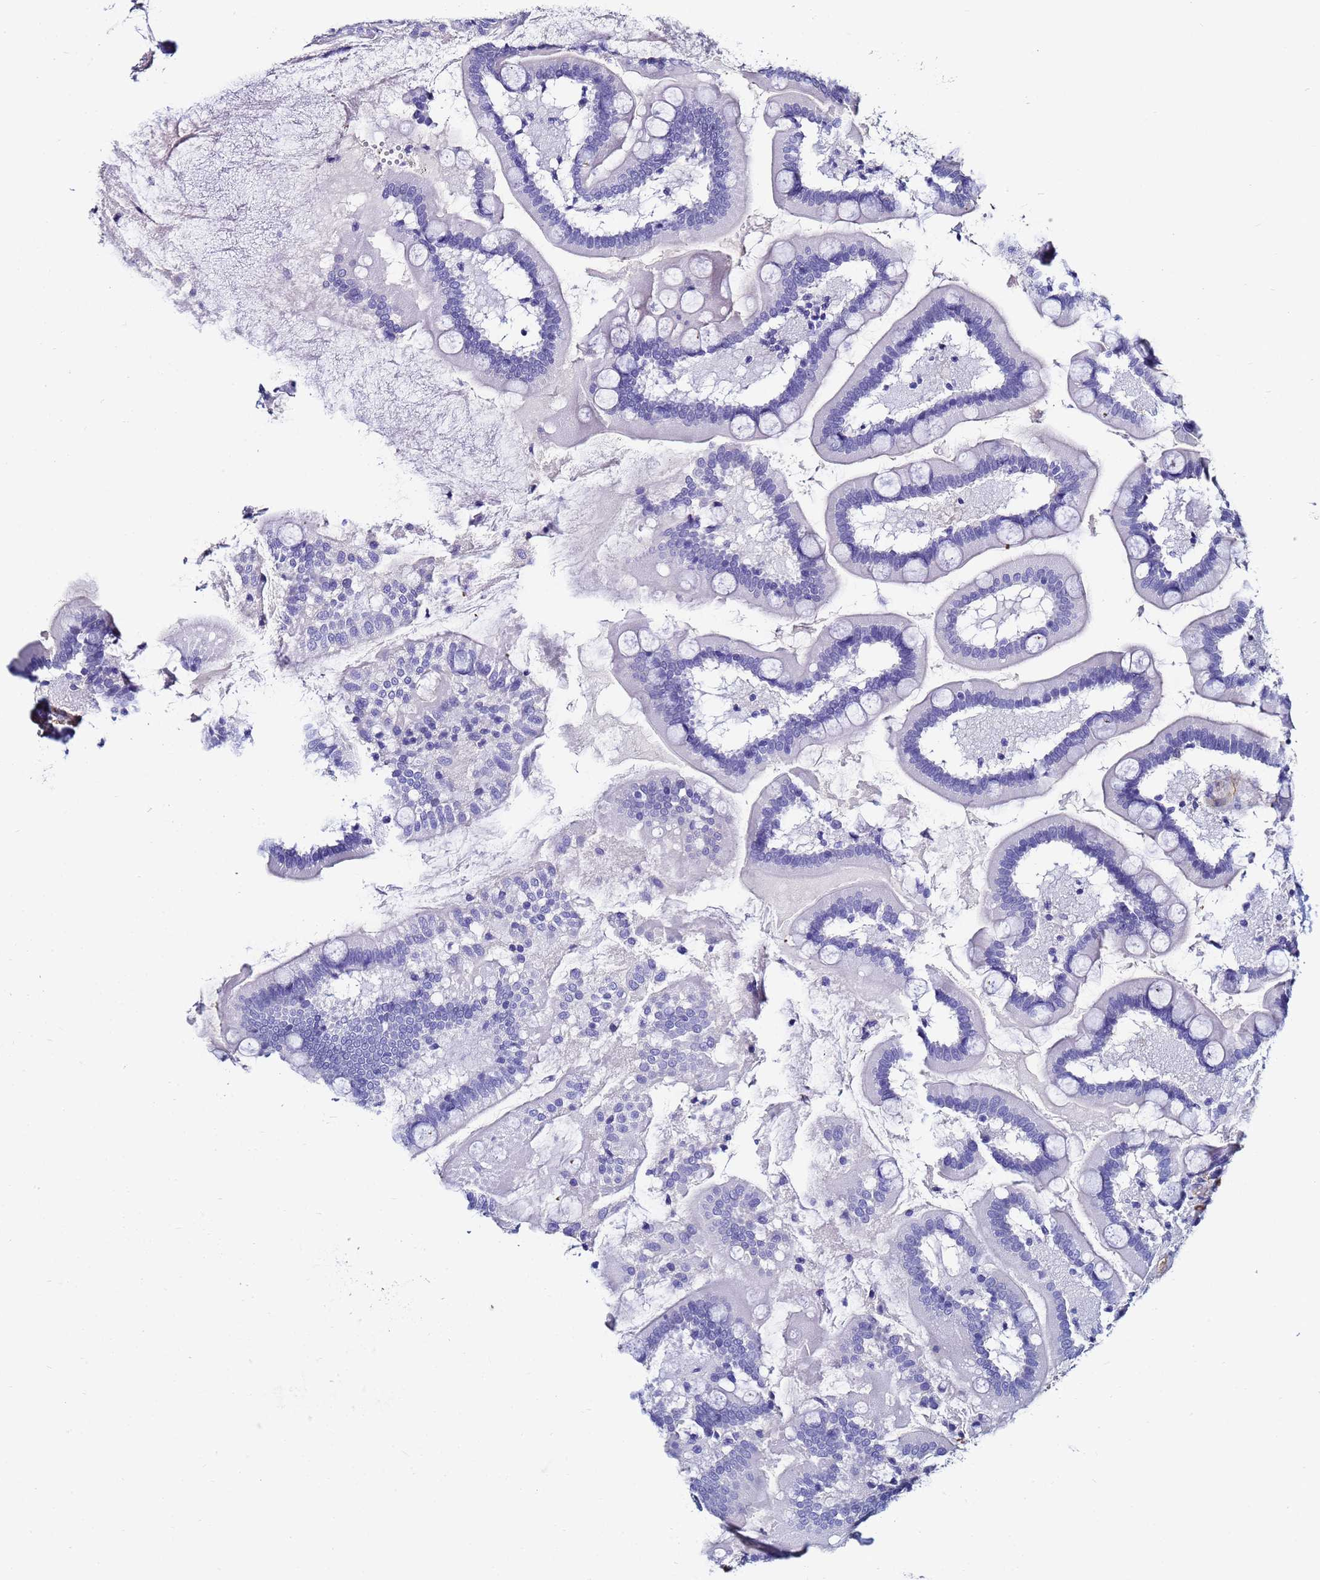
{"staining": {"intensity": "negative", "quantity": "none", "location": "none"}, "tissue": "small intestine", "cell_type": "Glandular cells", "image_type": "normal", "snomed": [{"axis": "morphology", "description": "Normal tissue, NOS"}, {"axis": "topography", "description": "Small intestine"}], "caption": "Protein analysis of benign small intestine shows no significant staining in glandular cells.", "gene": "DEFB104A", "patient": {"sex": "female", "age": 64}}